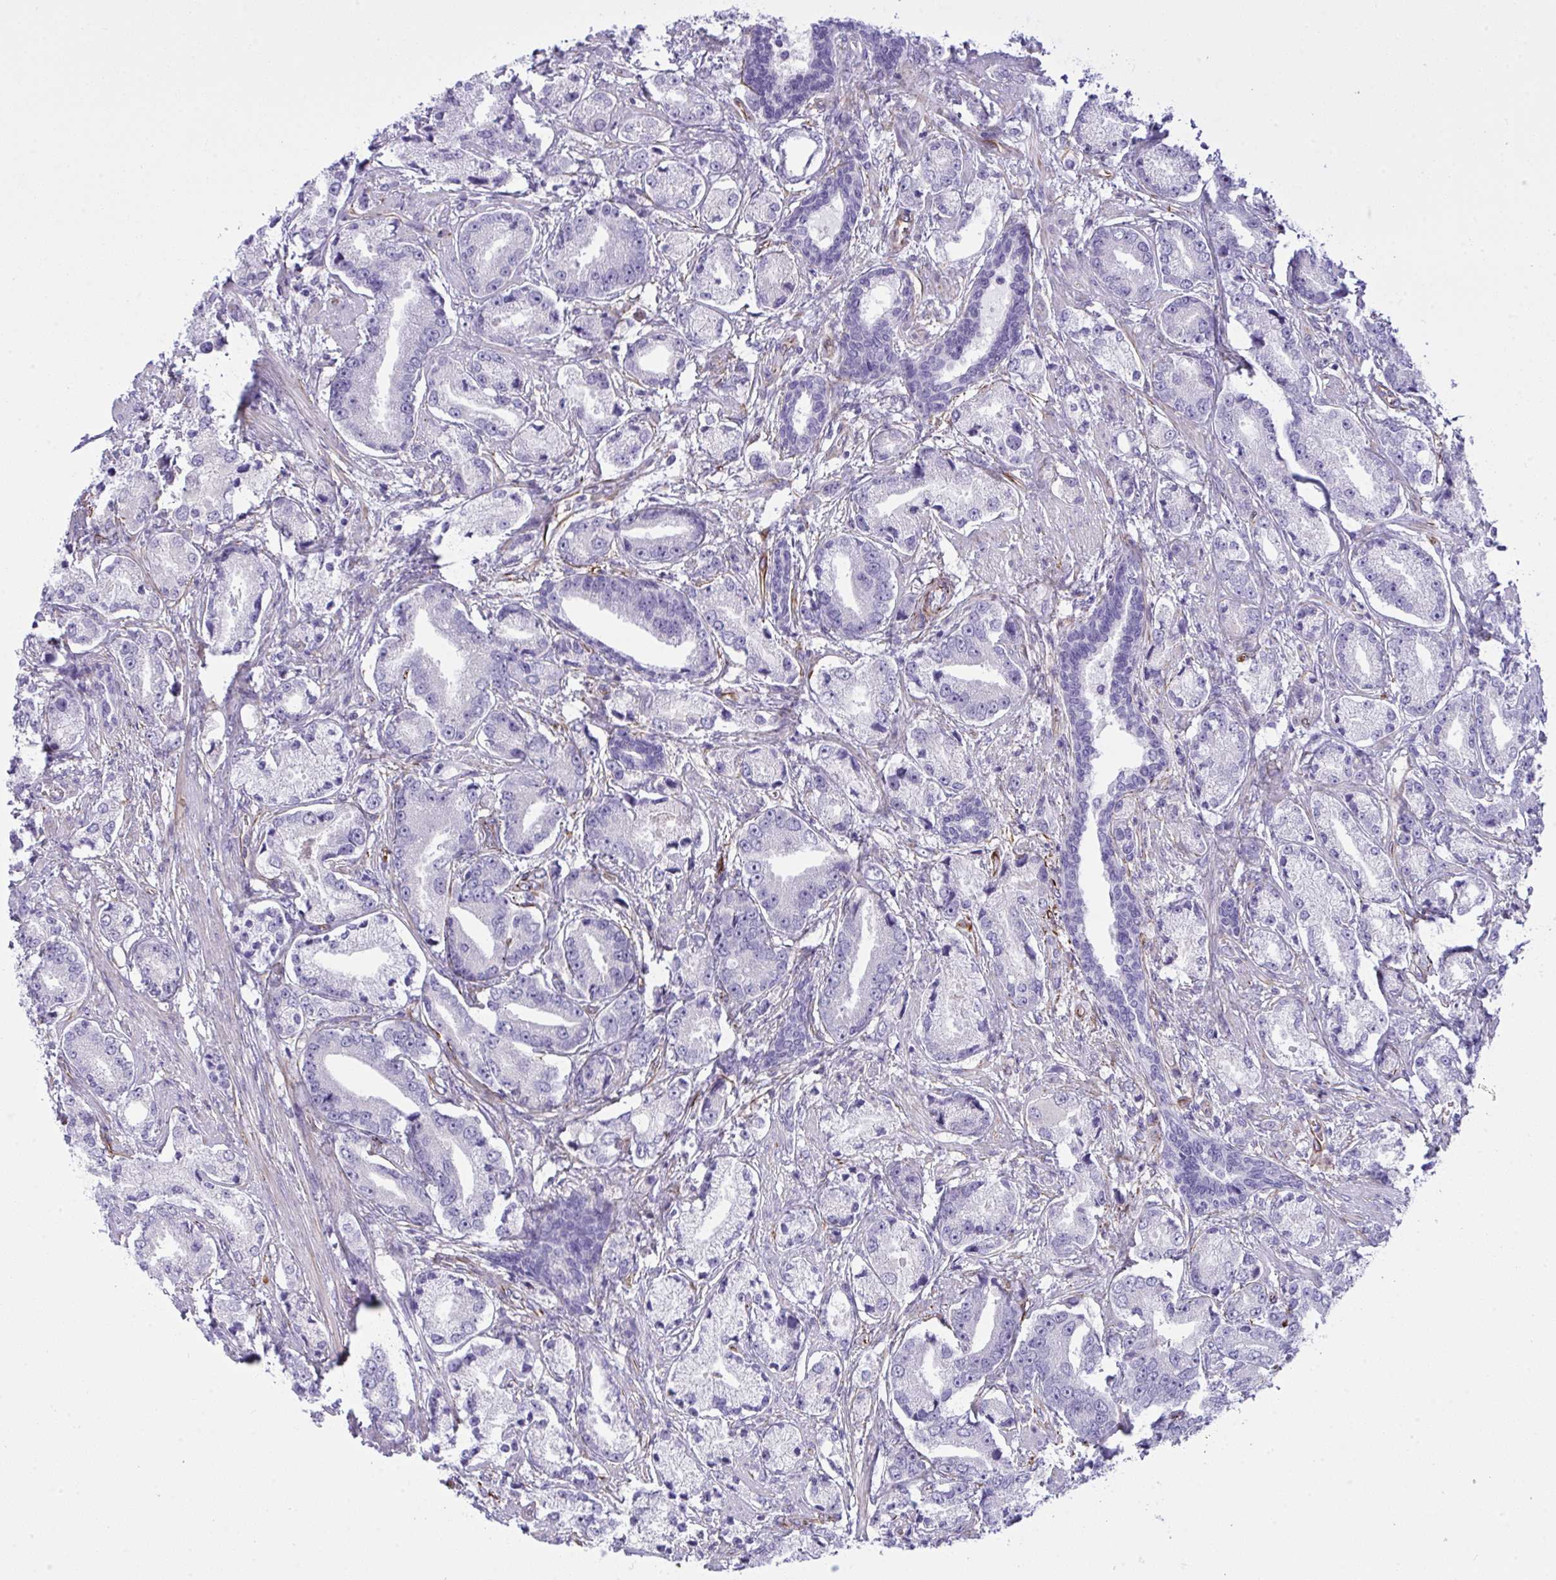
{"staining": {"intensity": "negative", "quantity": "none", "location": "none"}, "tissue": "prostate cancer", "cell_type": "Tumor cells", "image_type": "cancer", "snomed": [{"axis": "morphology", "description": "Adenocarcinoma, High grade"}, {"axis": "topography", "description": "Prostate and seminal vesicle, NOS"}], "caption": "The photomicrograph displays no staining of tumor cells in prostate cancer (adenocarcinoma (high-grade)).", "gene": "SLC35B1", "patient": {"sex": "male", "age": 61}}